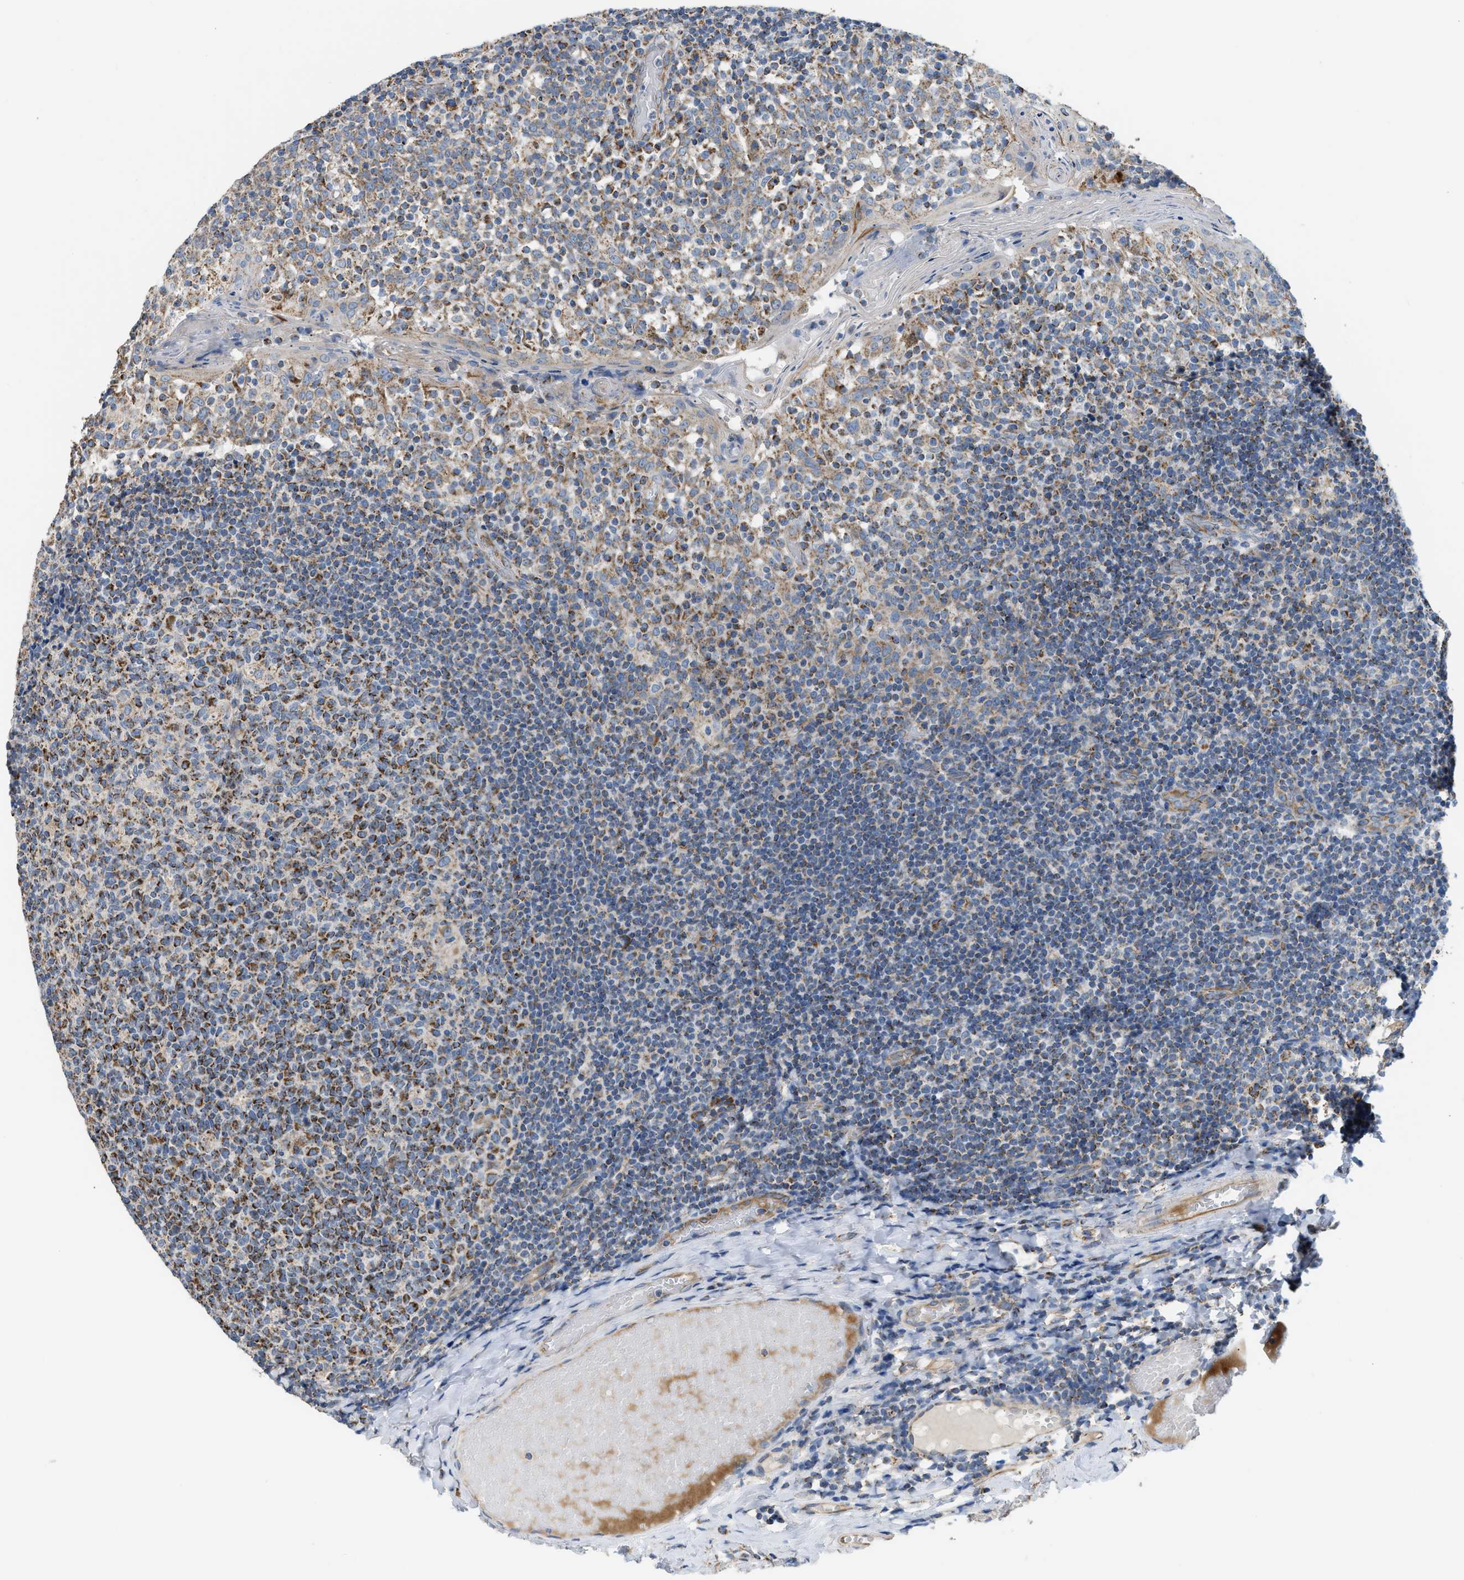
{"staining": {"intensity": "strong", "quantity": "25%-75%", "location": "cytoplasmic/membranous"}, "tissue": "tonsil", "cell_type": "Germinal center cells", "image_type": "normal", "snomed": [{"axis": "morphology", "description": "Normal tissue, NOS"}, {"axis": "topography", "description": "Tonsil"}], "caption": "About 25%-75% of germinal center cells in unremarkable tonsil display strong cytoplasmic/membranous protein positivity as visualized by brown immunohistochemical staining.", "gene": "GOT2", "patient": {"sex": "female", "age": 19}}